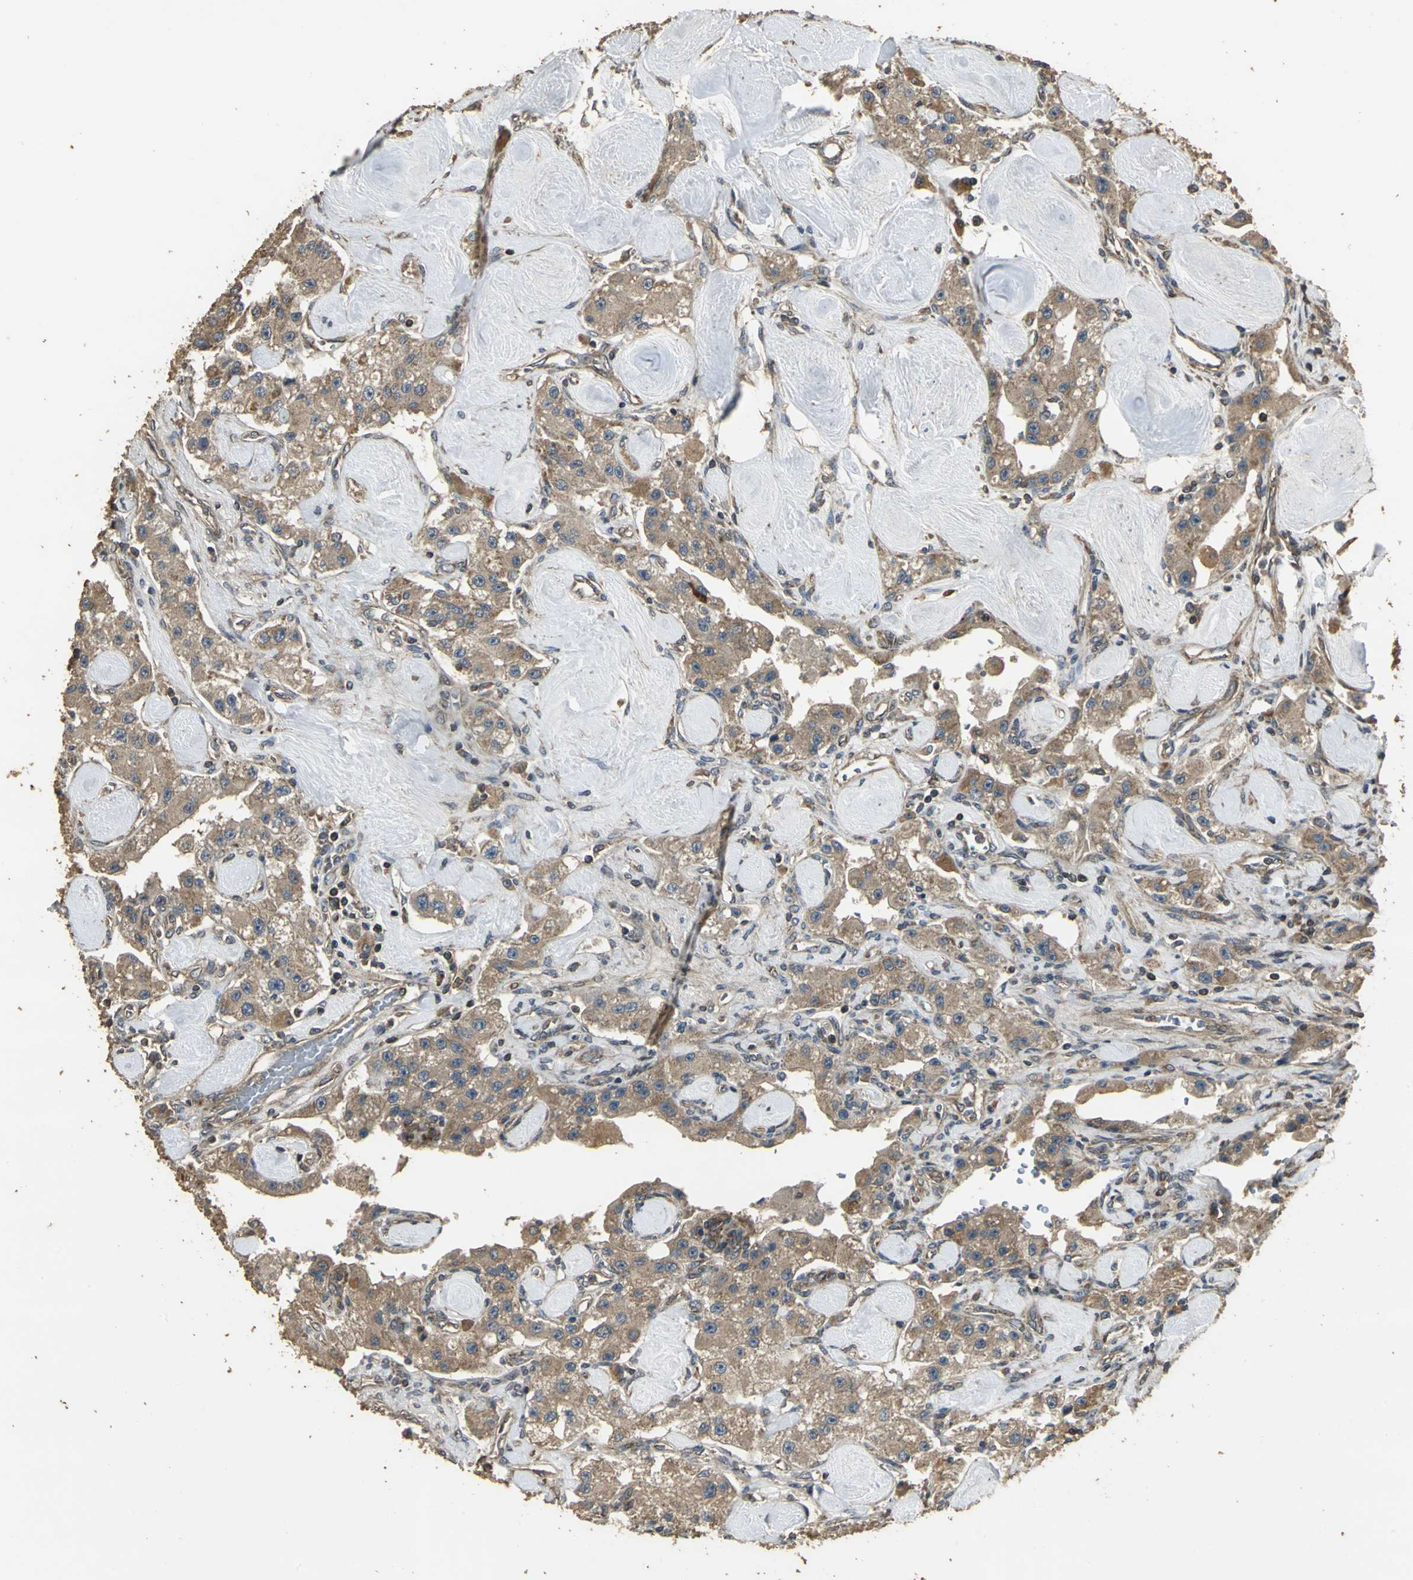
{"staining": {"intensity": "strong", "quantity": ">75%", "location": "cytoplasmic/membranous"}, "tissue": "carcinoid", "cell_type": "Tumor cells", "image_type": "cancer", "snomed": [{"axis": "morphology", "description": "Carcinoid, malignant, NOS"}, {"axis": "topography", "description": "Pancreas"}], "caption": "Tumor cells display high levels of strong cytoplasmic/membranous expression in about >75% of cells in carcinoid (malignant). Ihc stains the protein in brown and the nuclei are stained blue.", "gene": "KANK1", "patient": {"sex": "male", "age": 41}}